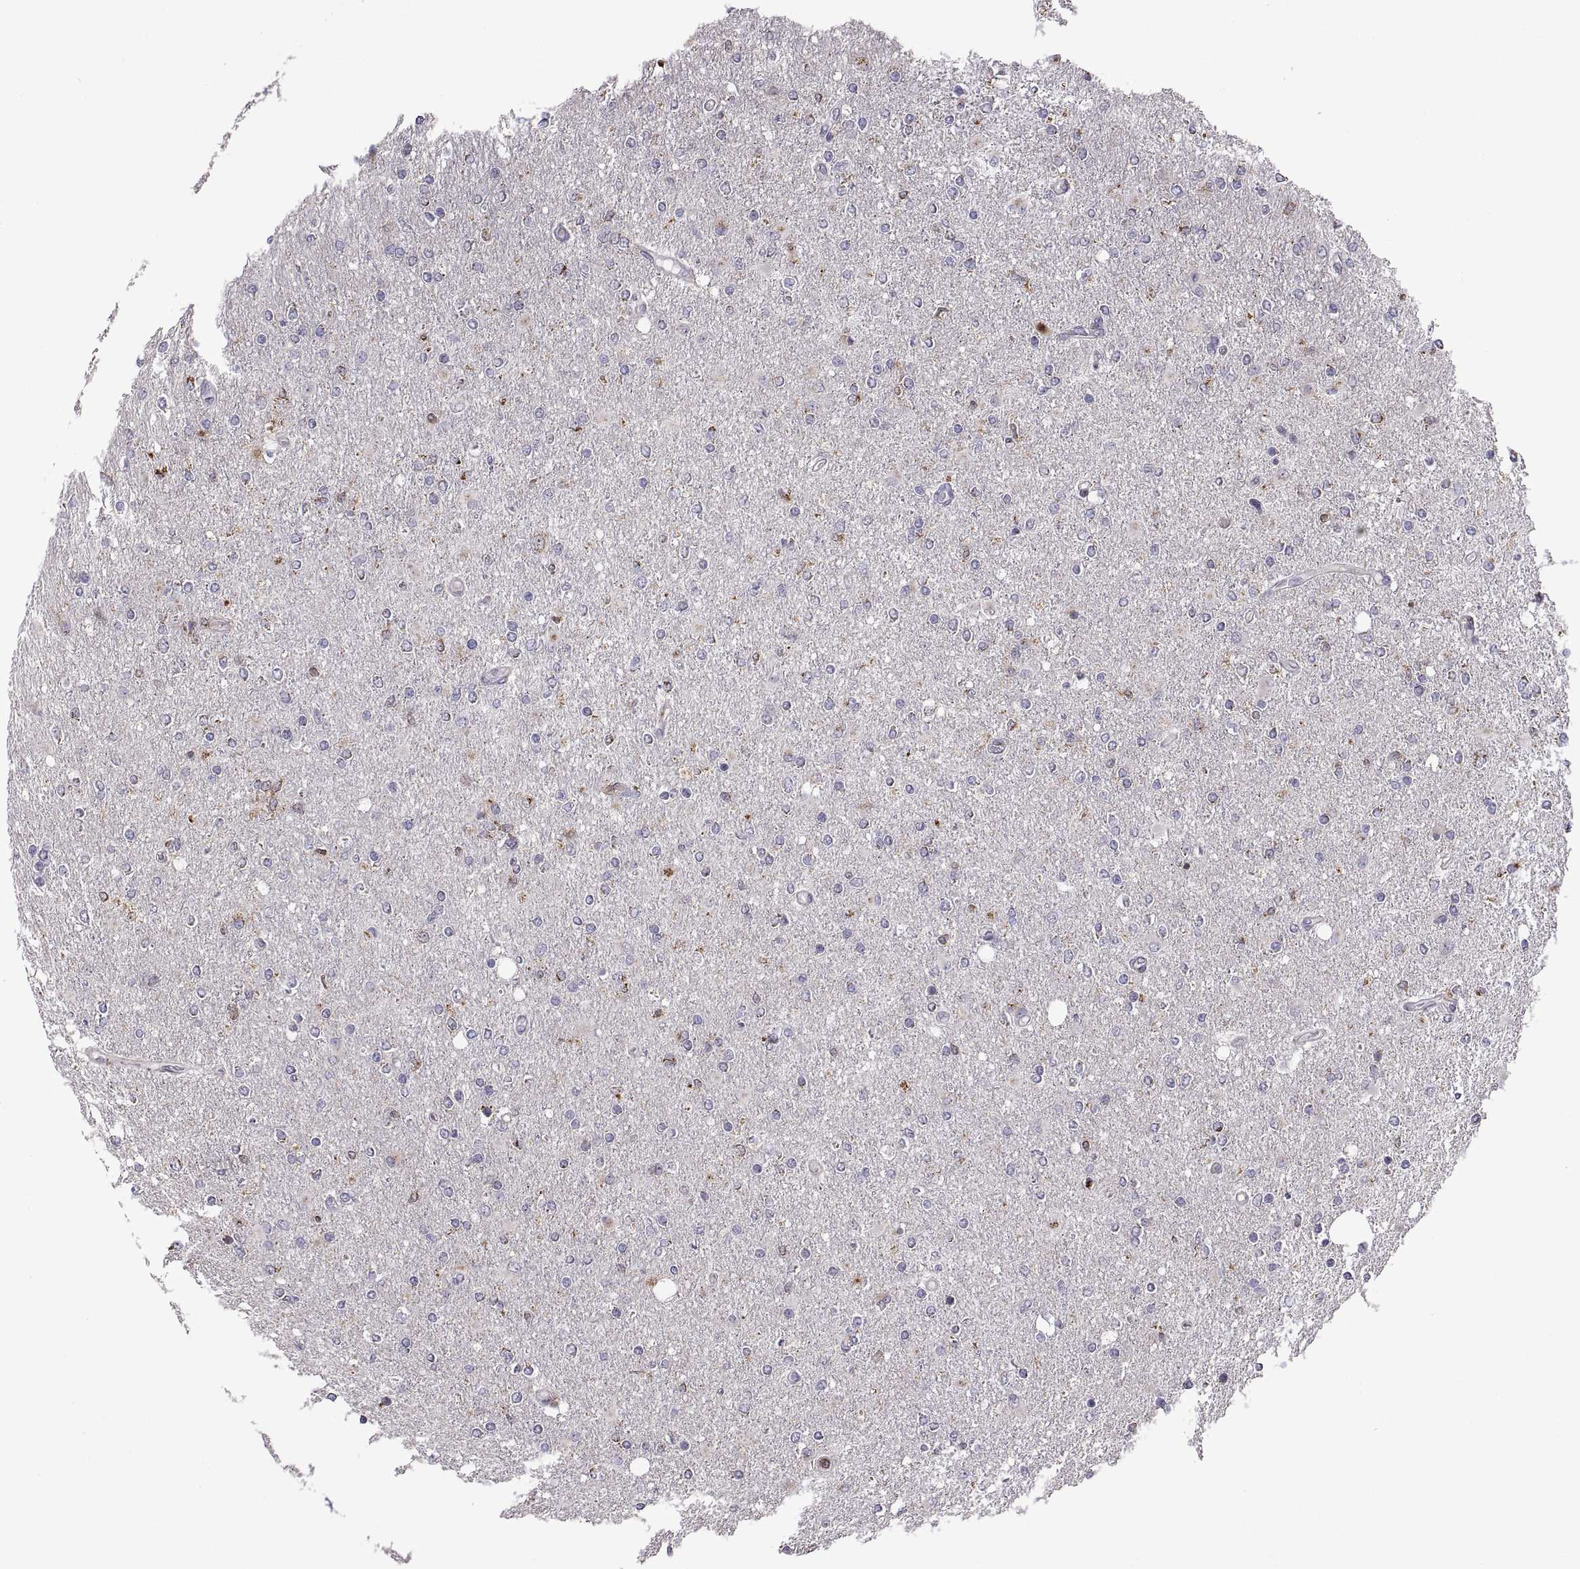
{"staining": {"intensity": "negative", "quantity": "none", "location": "none"}, "tissue": "glioma", "cell_type": "Tumor cells", "image_type": "cancer", "snomed": [{"axis": "morphology", "description": "Glioma, malignant, High grade"}, {"axis": "topography", "description": "Cerebral cortex"}], "caption": "This is a image of IHC staining of glioma, which shows no positivity in tumor cells.", "gene": "ACAP1", "patient": {"sex": "male", "age": 70}}